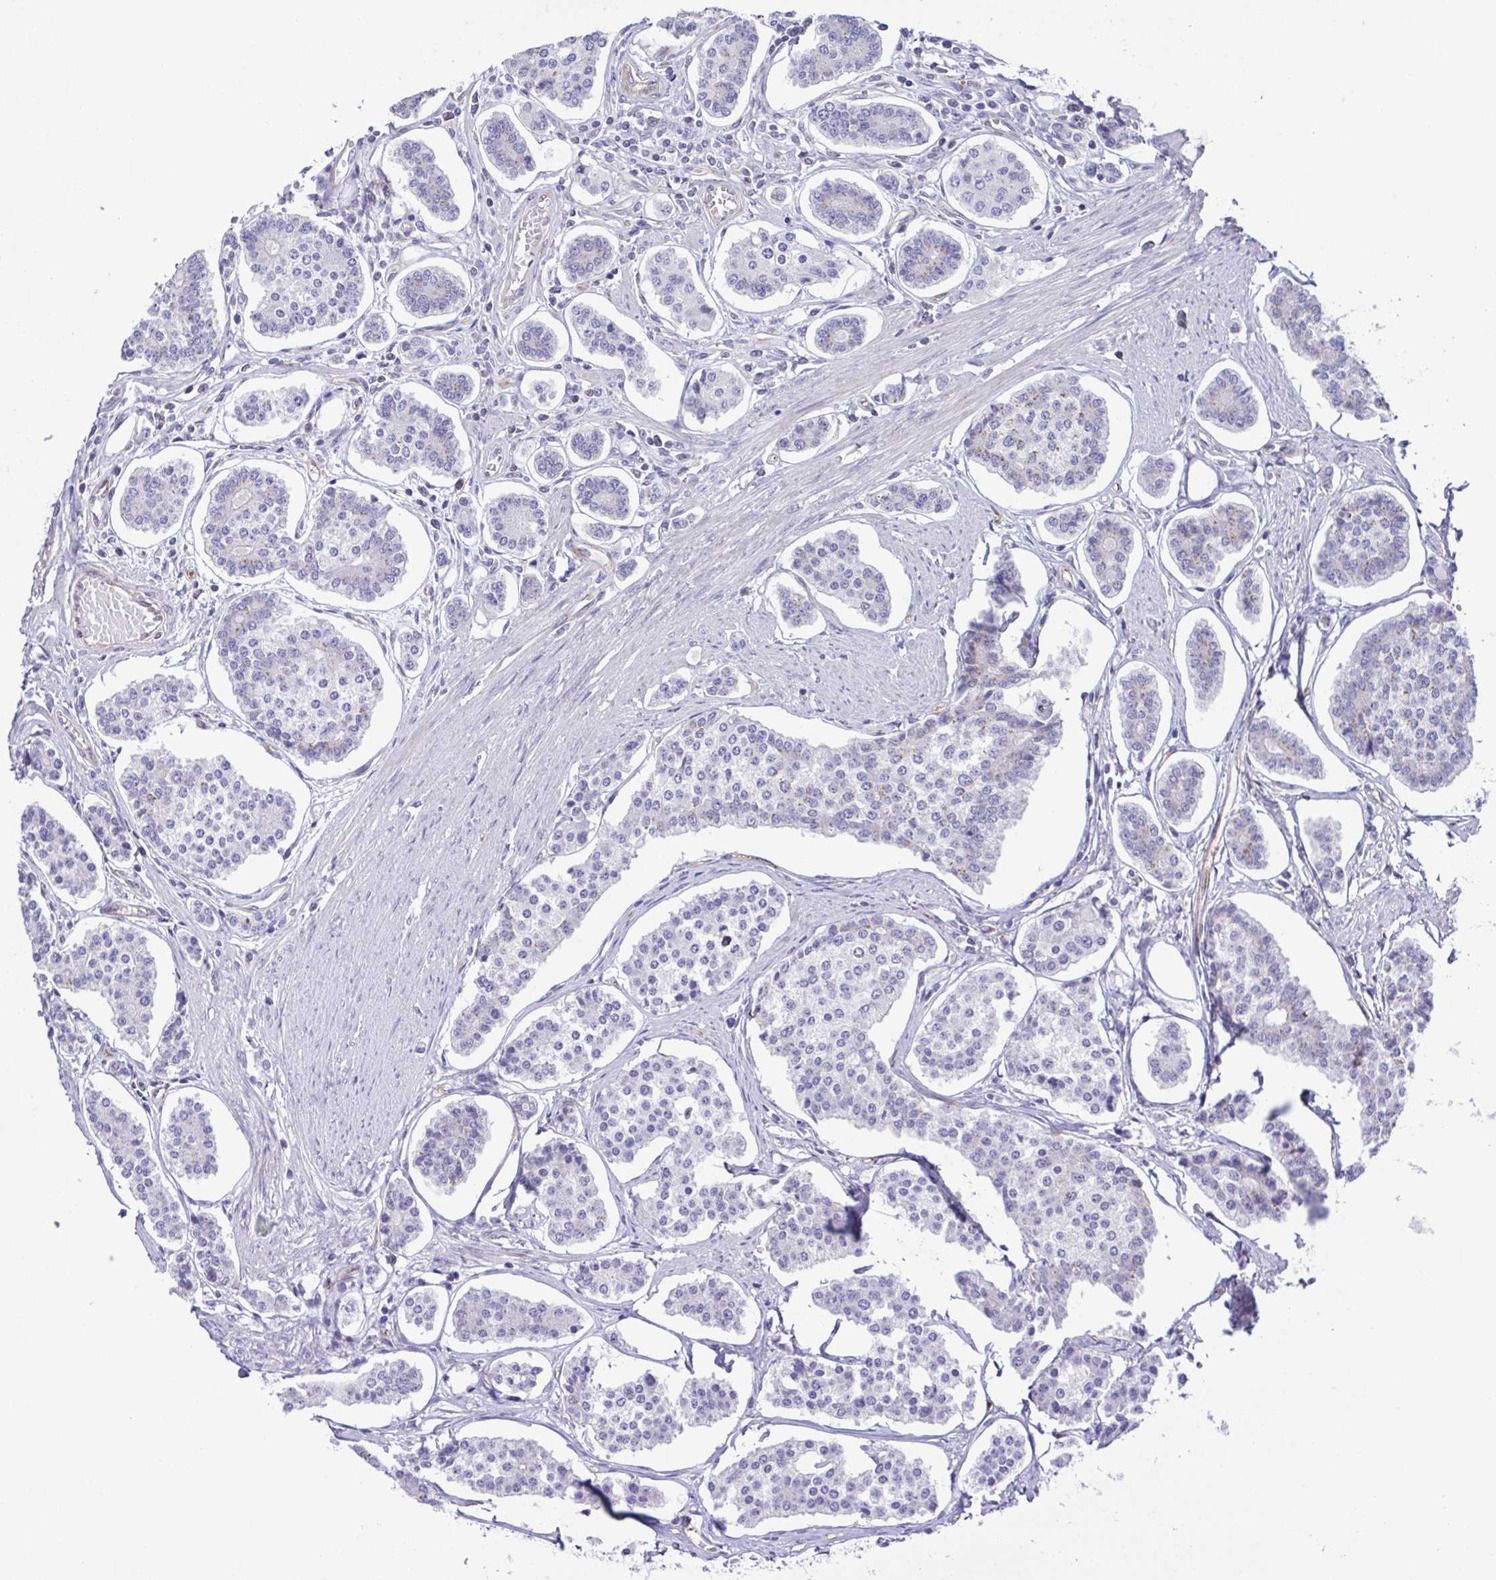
{"staining": {"intensity": "negative", "quantity": "none", "location": "none"}, "tissue": "carcinoid", "cell_type": "Tumor cells", "image_type": "cancer", "snomed": [{"axis": "morphology", "description": "Carcinoid, malignant, NOS"}, {"axis": "topography", "description": "Small intestine"}], "caption": "A photomicrograph of human malignant carcinoid is negative for staining in tumor cells.", "gene": "FLT1", "patient": {"sex": "female", "age": 65}}